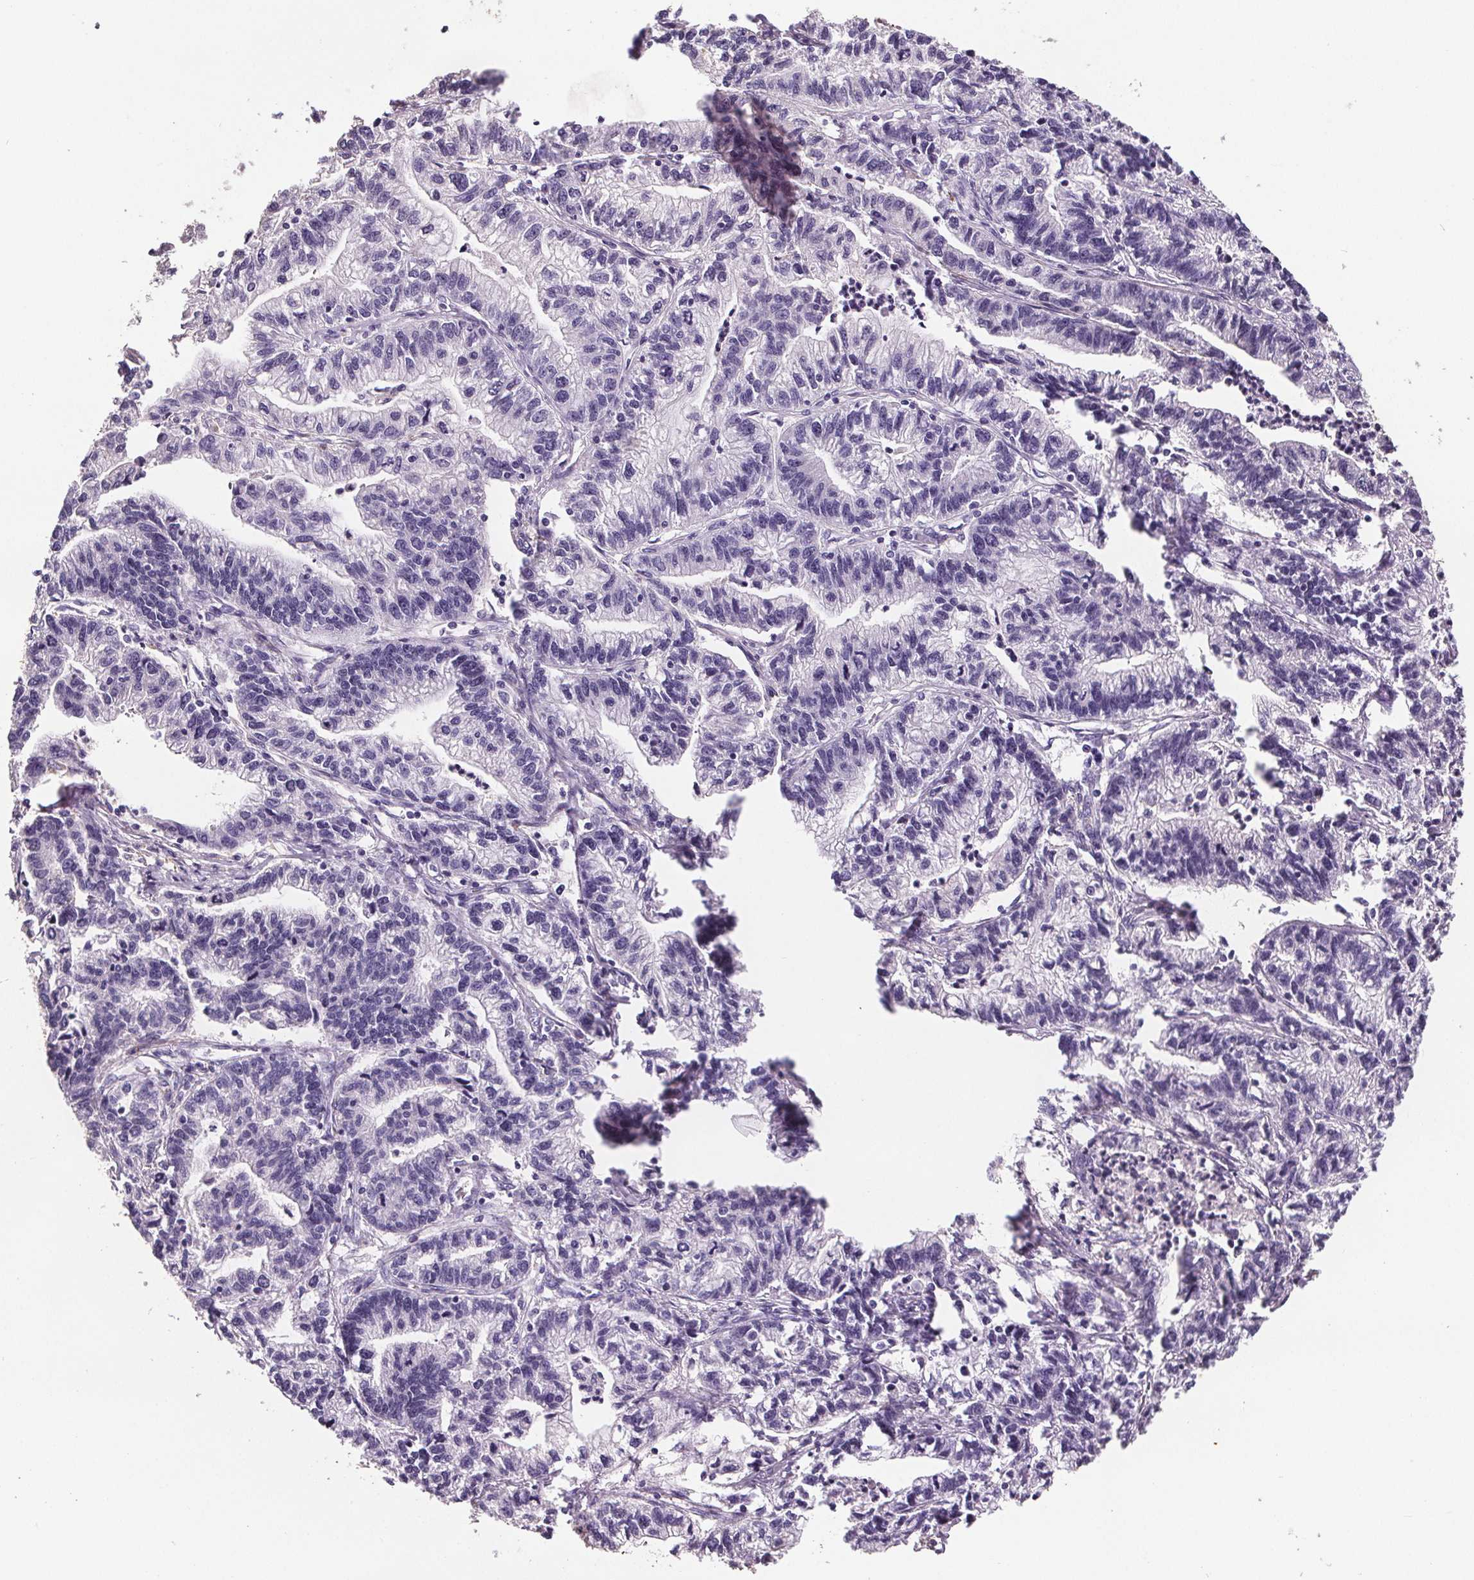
{"staining": {"intensity": "negative", "quantity": "none", "location": "none"}, "tissue": "stomach cancer", "cell_type": "Tumor cells", "image_type": "cancer", "snomed": [{"axis": "morphology", "description": "Adenocarcinoma, NOS"}, {"axis": "topography", "description": "Stomach"}], "caption": "A micrograph of human stomach adenocarcinoma is negative for staining in tumor cells.", "gene": "GPIHBP1", "patient": {"sex": "male", "age": 83}}